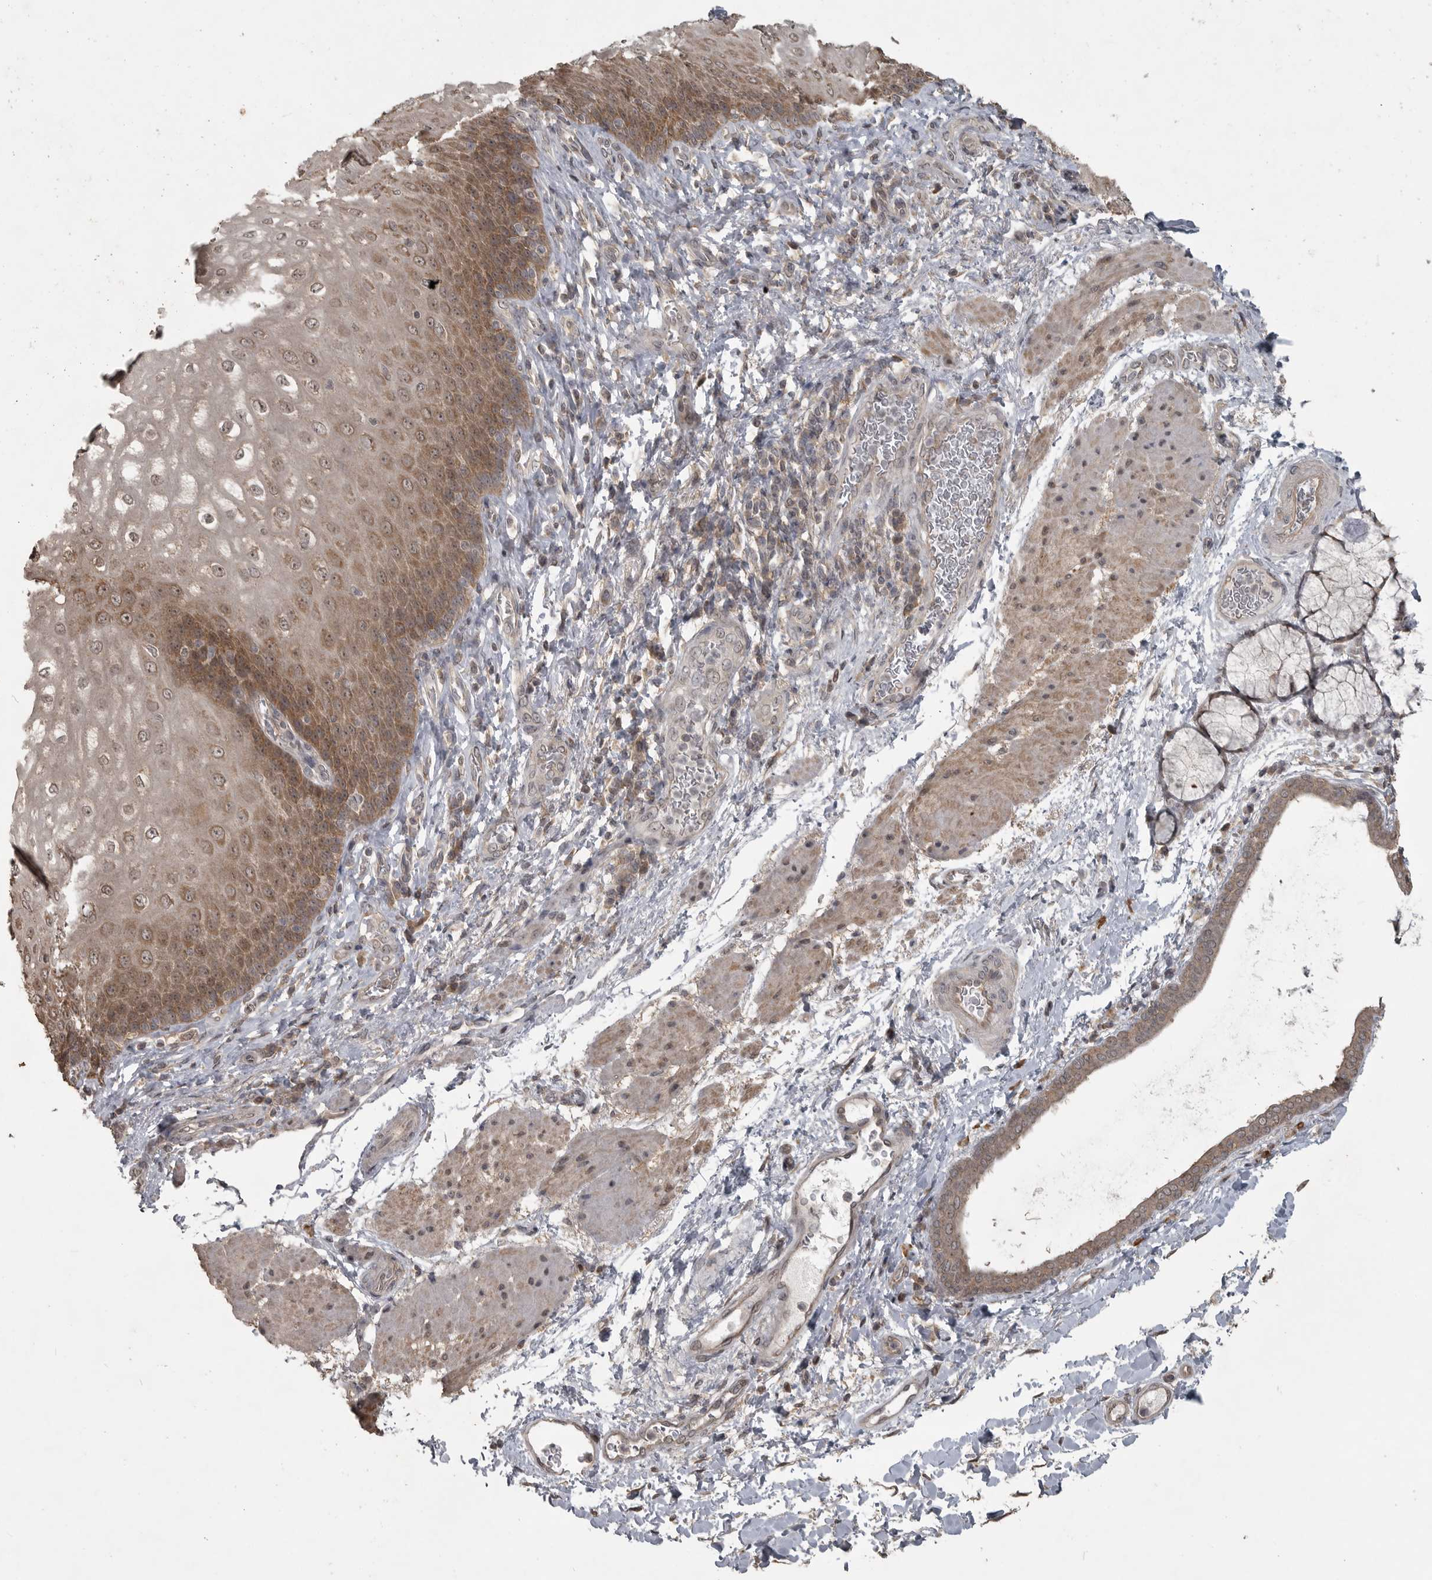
{"staining": {"intensity": "moderate", "quantity": "25%-75%", "location": "cytoplasmic/membranous,nuclear"}, "tissue": "esophagus", "cell_type": "Squamous epithelial cells", "image_type": "normal", "snomed": [{"axis": "morphology", "description": "Normal tissue, NOS"}, {"axis": "topography", "description": "Esophagus"}], "caption": "The photomicrograph reveals immunohistochemical staining of unremarkable esophagus. There is moderate cytoplasmic/membranous,nuclear positivity is present in about 25%-75% of squamous epithelial cells.", "gene": "LLGL1", "patient": {"sex": "male", "age": 54}}